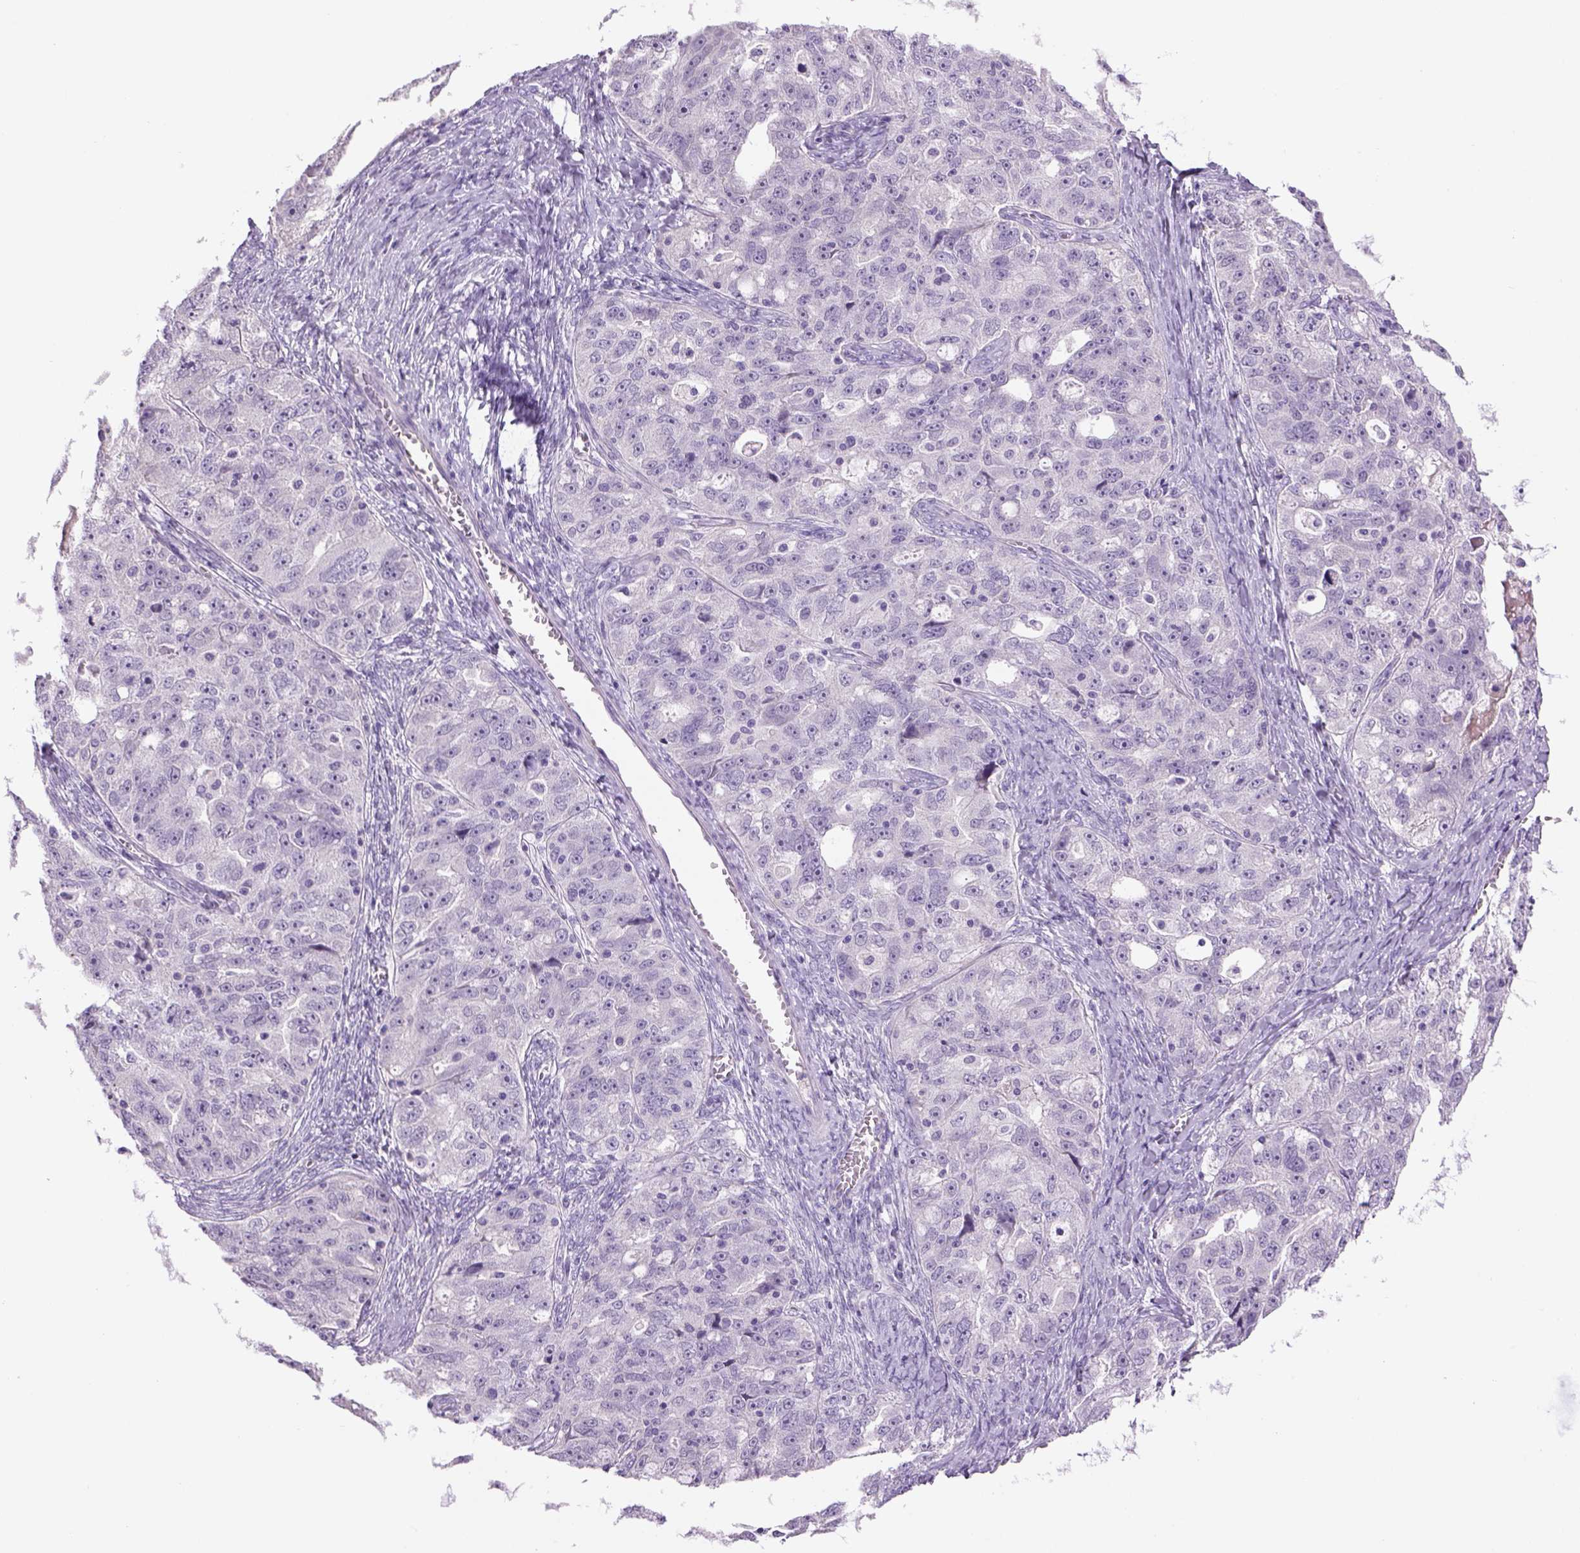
{"staining": {"intensity": "negative", "quantity": "none", "location": "none"}, "tissue": "ovarian cancer", "cell_type": "Tumor cells", "image_type": "cancer", "snomed": [{"axis": "morphology", "description": "Cystadenocarcinoma, serous, NOS"}, {"axis": "topography", "description": "Ovary"}], "caption": "DAB (3,3'-diaminobenzidine) immunohistochemical staining of ovarian cancer shows no significant staining in tumor cells.", "gene": "DBH", "patient": {"sex": "female", "age": 51}}